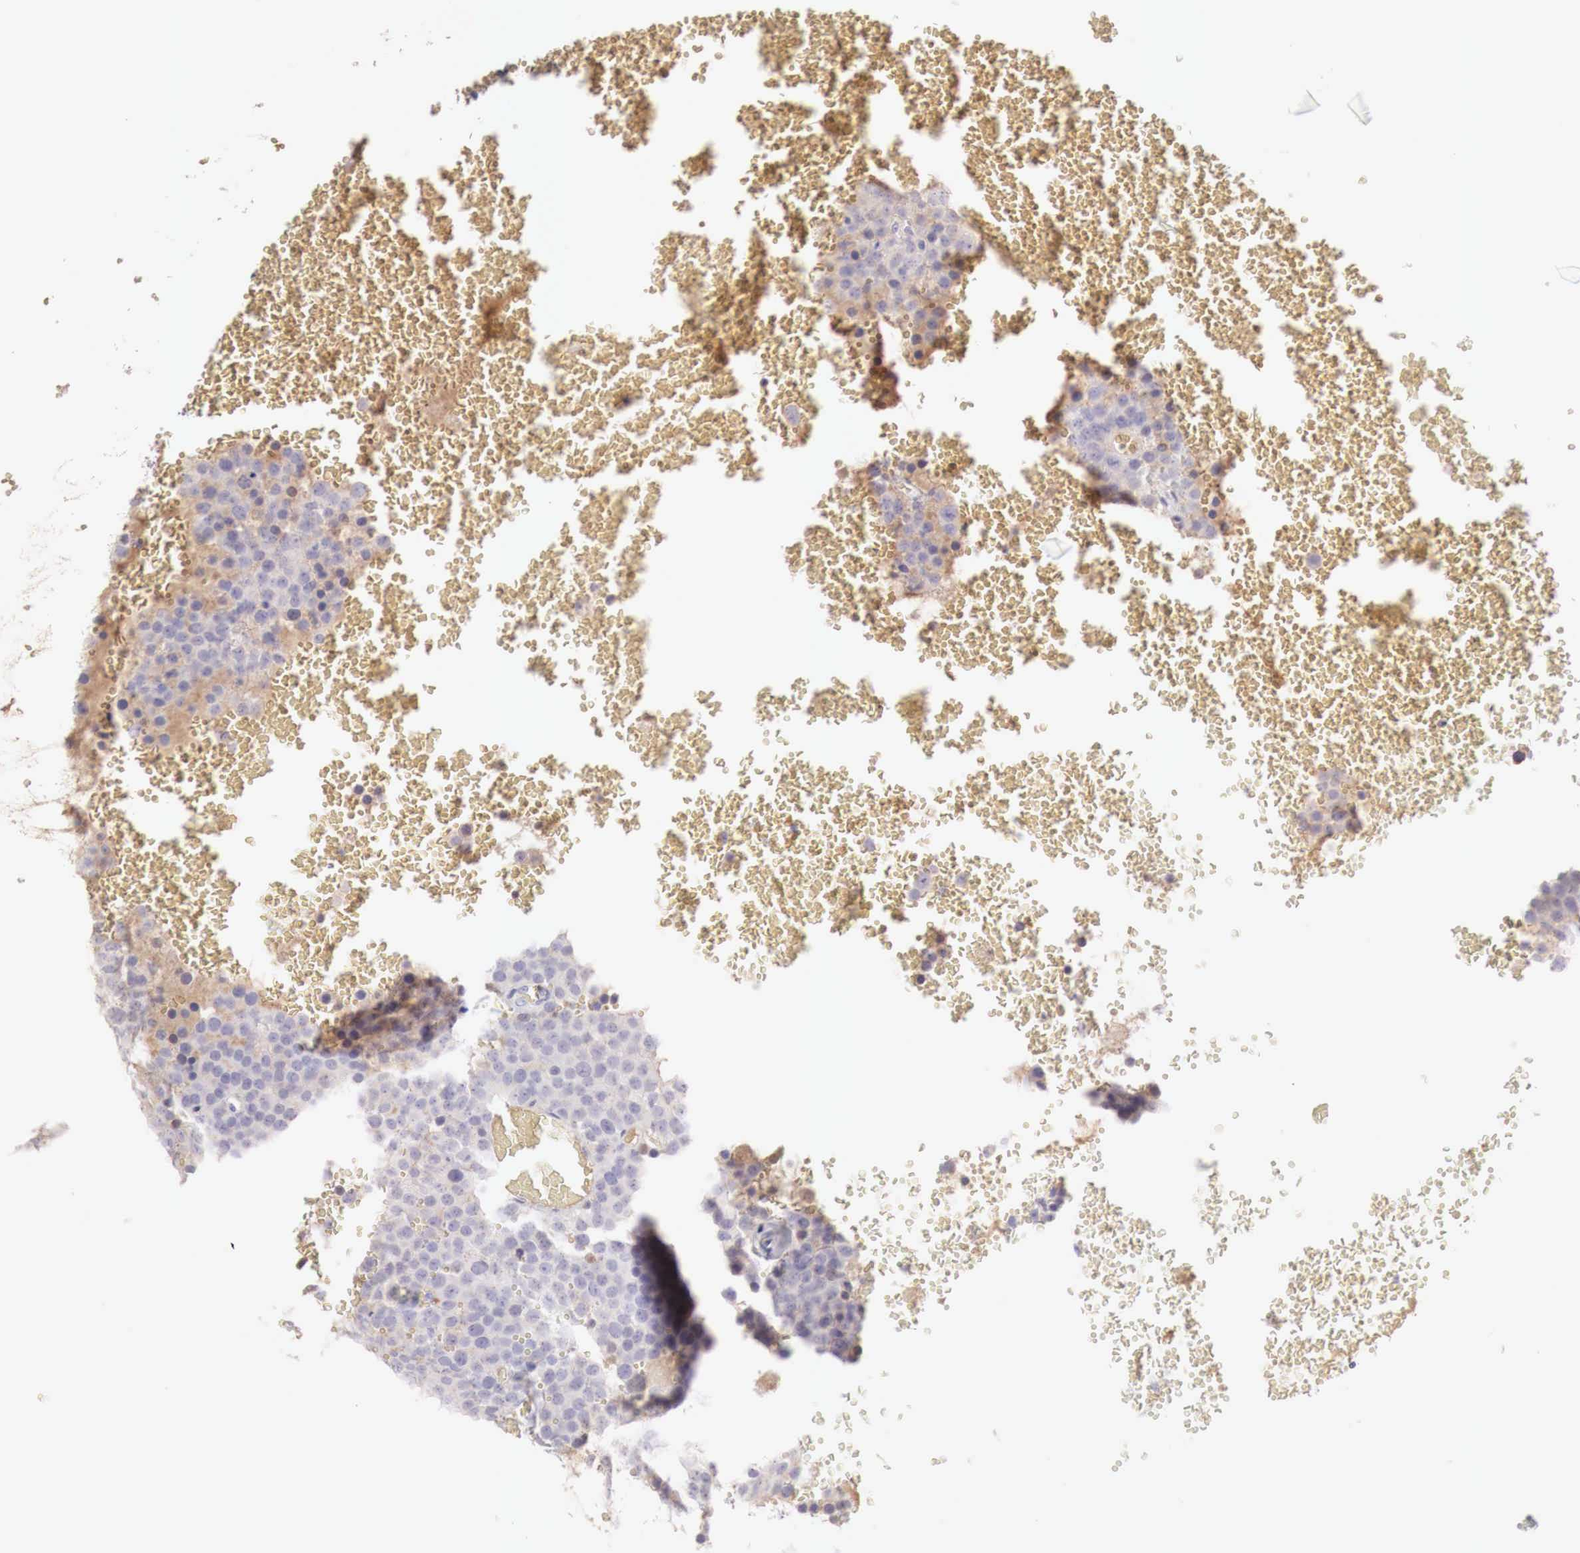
{"staining": {"intensity": "weak", "quantity": "<25%", "location": "cytoplasmic/membranous"}, "tissue": "testis cancer", "cell_type": "Tumor cells", "image_type": "cancer", "snomed": [{"axis": "morphology", "description": "Seminoma, NOS"}, {"axis": "topography", "description": "Testis"}], "caption": "A high-resolution histopathology image shows immunohistochemistry staining of testis cancer (seminoma), which demonstrates no significant expression in tumor cells.", "gene": "XPNPEP2", "patient": {"sex": "male", "age": 71}}